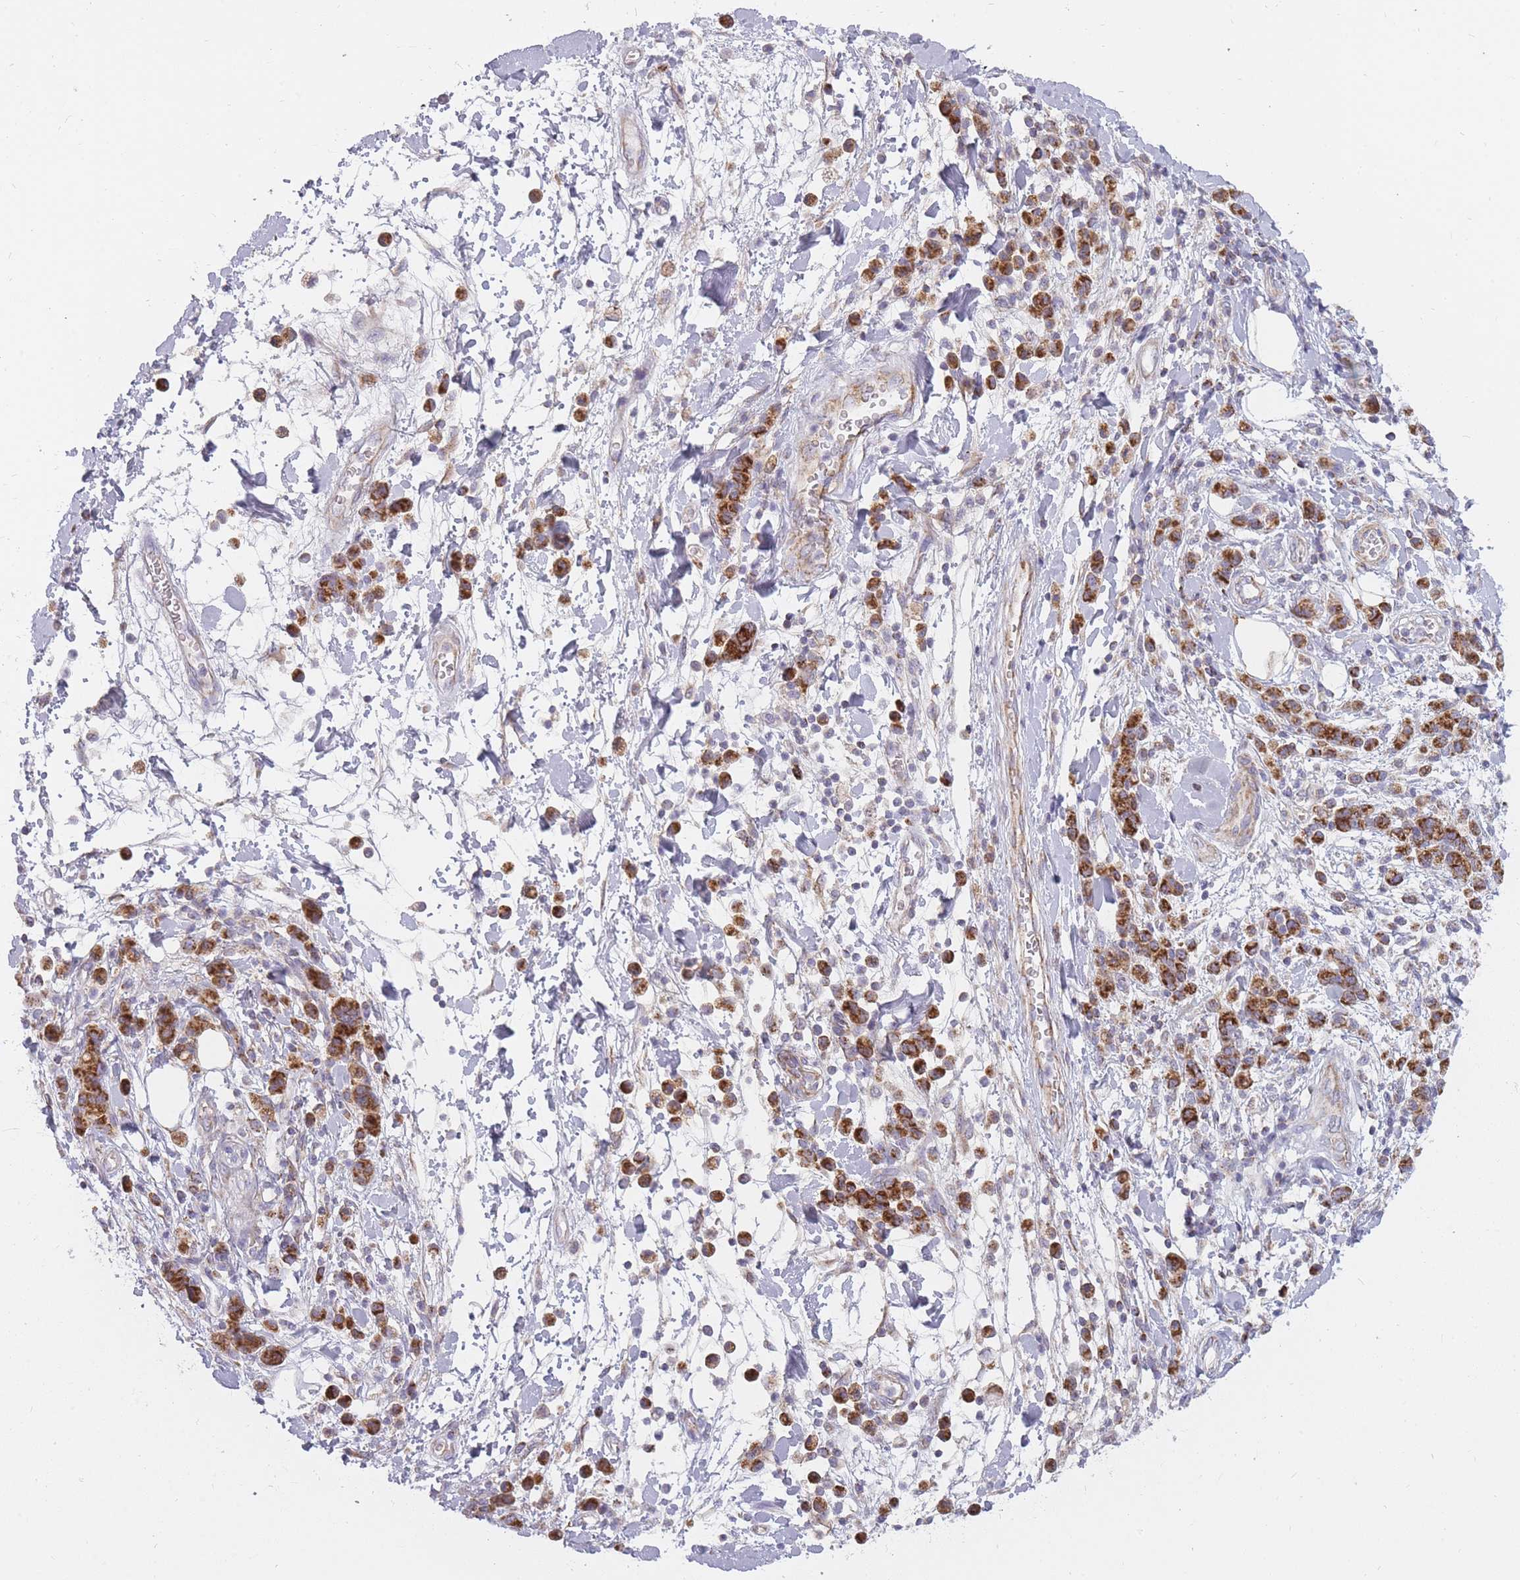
{"staining": {"intensity": "strong", "quantity": ">75%", "location": "cytoplasmic/membranous"}, "tissue": "stomach cancer", "cell_type": "Tumor cells", "image_type": "cancer", "snomed": [{"axis": "morphology", "description": "Adenocarcinoma, NOS"}, {"axis": "topography", "description": "Stomach"}], "caption": "Immunohistochemistry (IHC) image of human adenocarcinoma (stomach) stained for a protein (brown), which exhibits high levels of strong cytoplasmic/membranous staining in approximately >75% of tumor cells.", "gene": "ALKBH4", "patient": {"sex": "male", "age": 77}}